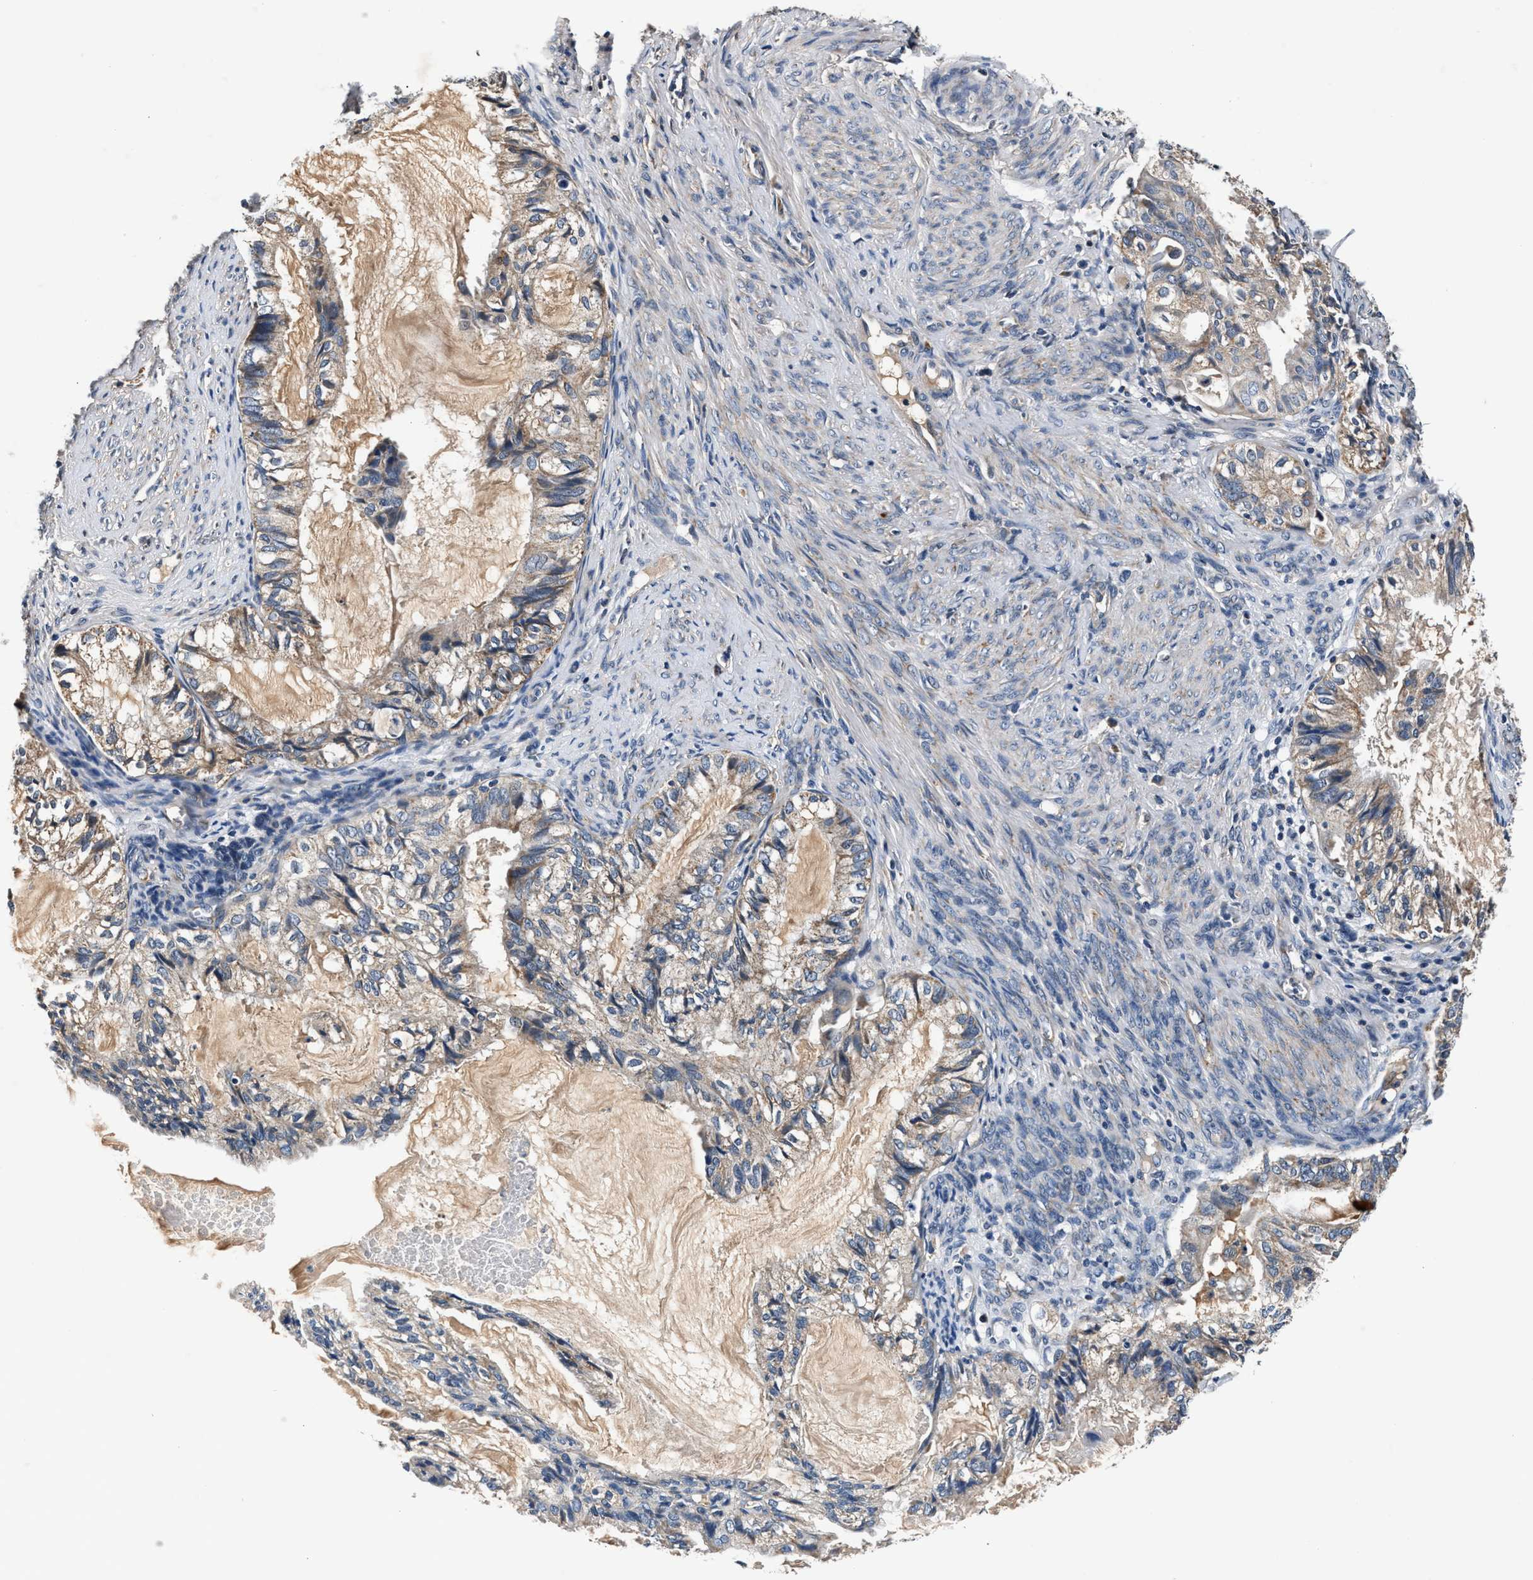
{"staining": {"intensity": "weak", "quantity": ">75%", "location": "cytoplasmic/membranous"}, "tissue": "cervical cancer", "cell_type": "Tumor cells", "image_type": "cancer", "snomed": [{"axis": "morphology", "description": "Normal tissue, NOS"}, {"axis": "morphology", "description": "Adenocarcinoma, NOS"}, {"axis": "topography", "description": "Cervix"}, {"axis": "topography", "description": "Endometrium"}], "caption": "Immunohistochemistry staining of adenocarcinoma (cervical), which reveals low levels of weak cytoplasmic/membranous staining in about >75% of tumor cells indicating weak cytoplasmic/membranous protein expression. The staining was performed using DAB (3,3'-diaminobenzidine) (brown) for protein detection and nuclei were counterstained in hematoxylin (blue).", "gene": "IMMT", "patient": {"sex": "female", "age": 86}}